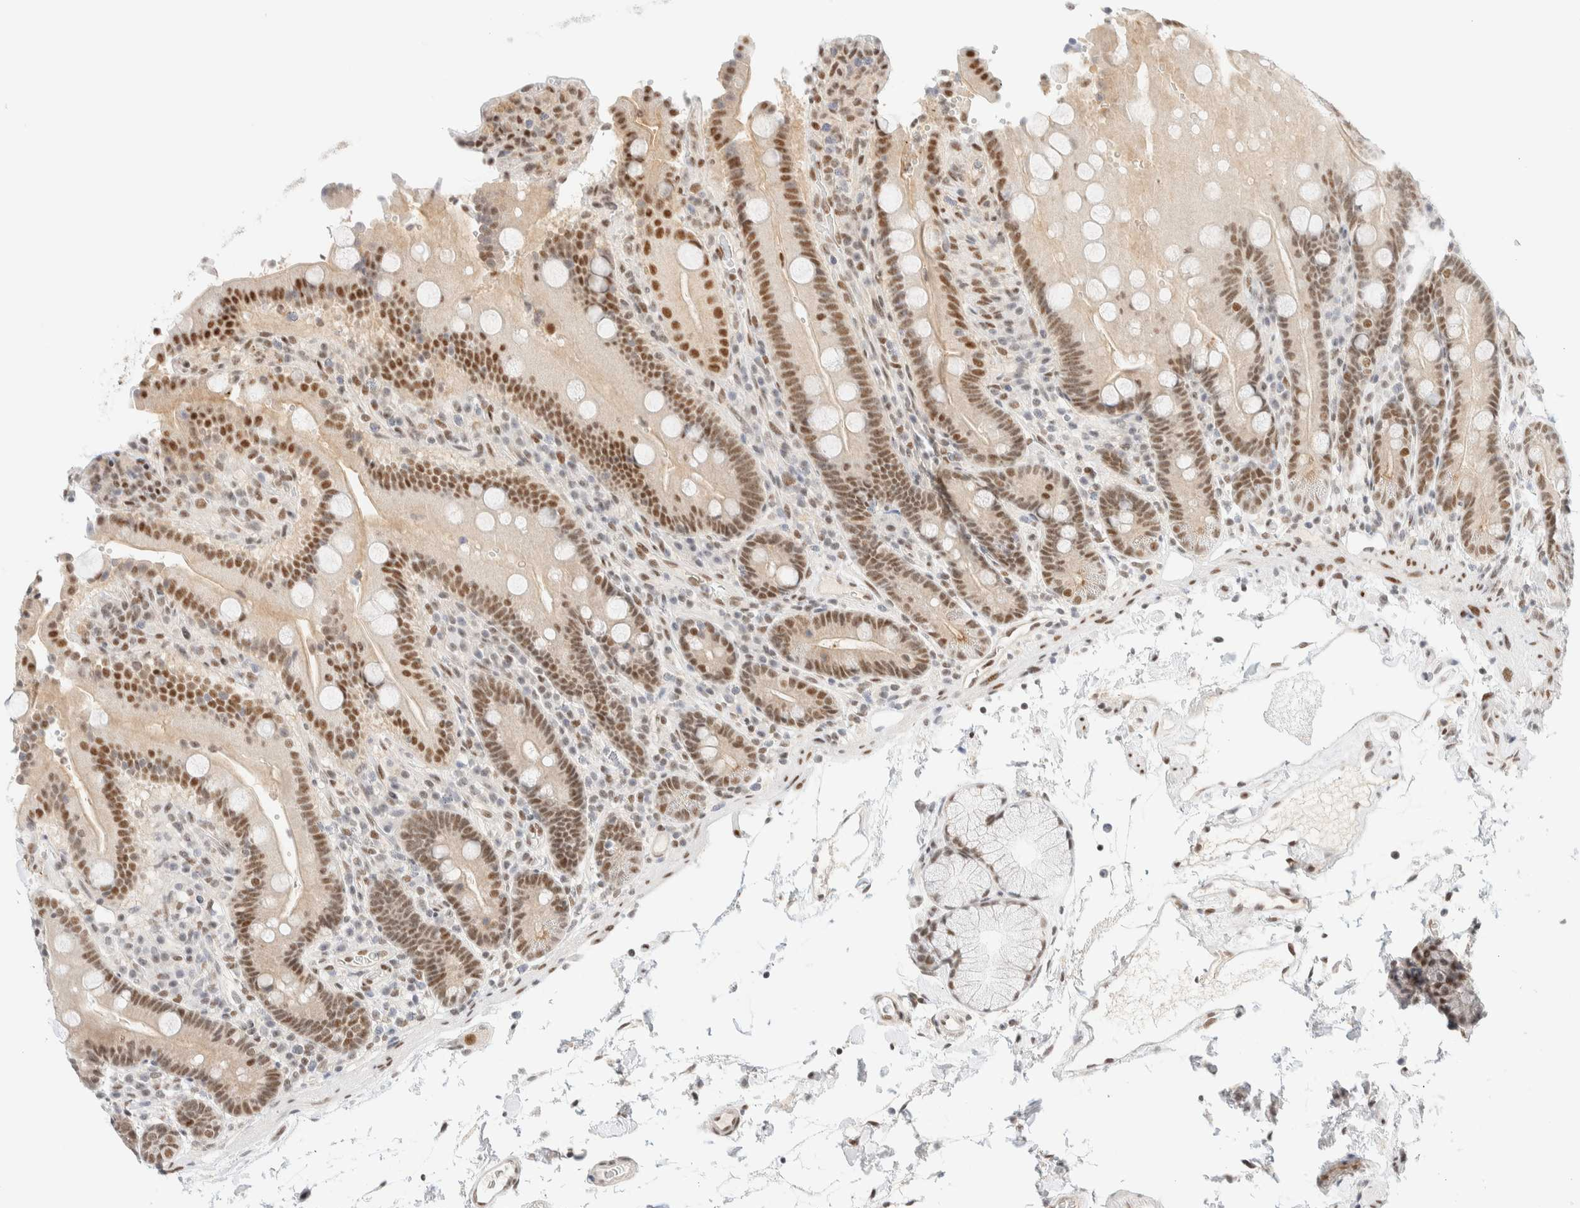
{"staining": {"intensity": "moderate", "quantity": ">75%", "location": "nuclear"}, "tissue": "duodenum", "cell_type": "Glandular cells", "image_type": "normal", "snomed": [{"axis": "morphology", "description": "Normal tissue, NOS"}, {"axis": "topography", "description": "Small intestine, NOS"}], "caption": "A photomicrograph of human duodenum stained for a protein displays moderate nuclear brown staining in glandular cells. The staining is performed using DAB (3,3'-diaminobenzidine) brown chromogen to label protein expression. The nuclei are counter-stained blue using hematoxylin.", "gene": "PYGO2", "patient": {"sex": "female", "age": 71}}